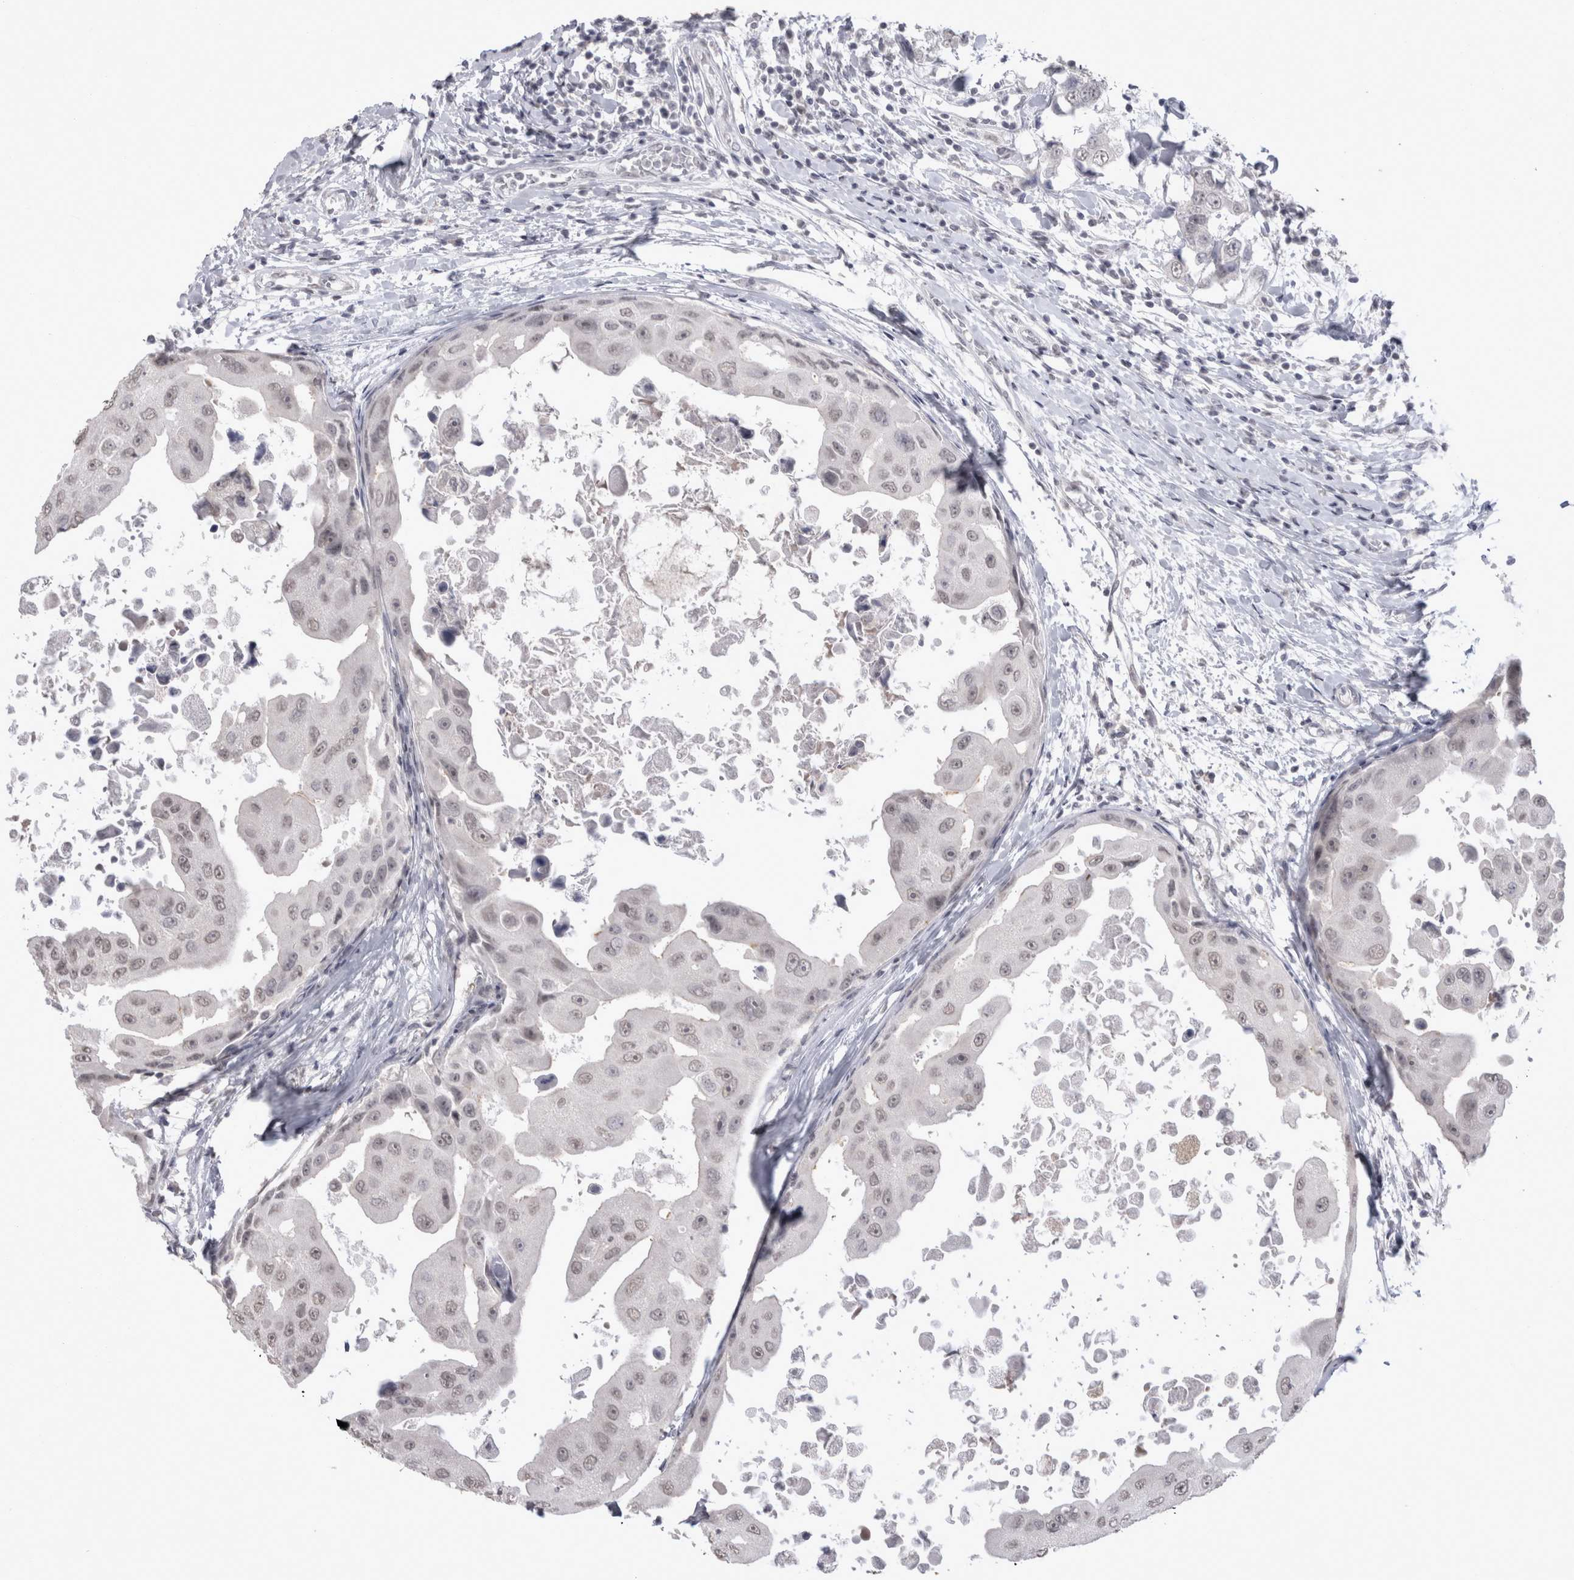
{"staining": {"intensity": "weak", "quantity": "<25%", "location": "nuclear"}, "tissue": "breast cancer", "cell_type": "Tumor cells", "image_type": "cancer", "snomed": [{"axis": "morphology", "description": "Duct carcinoma"}, {"axis": "topography", "description": "Breast"}], "caption": "Tumor cells show no significant protein positivity in breast cancer (intraductal carcinoma).", "gene": "DDX4", "patient": {"sex": "female", "age": 27}}